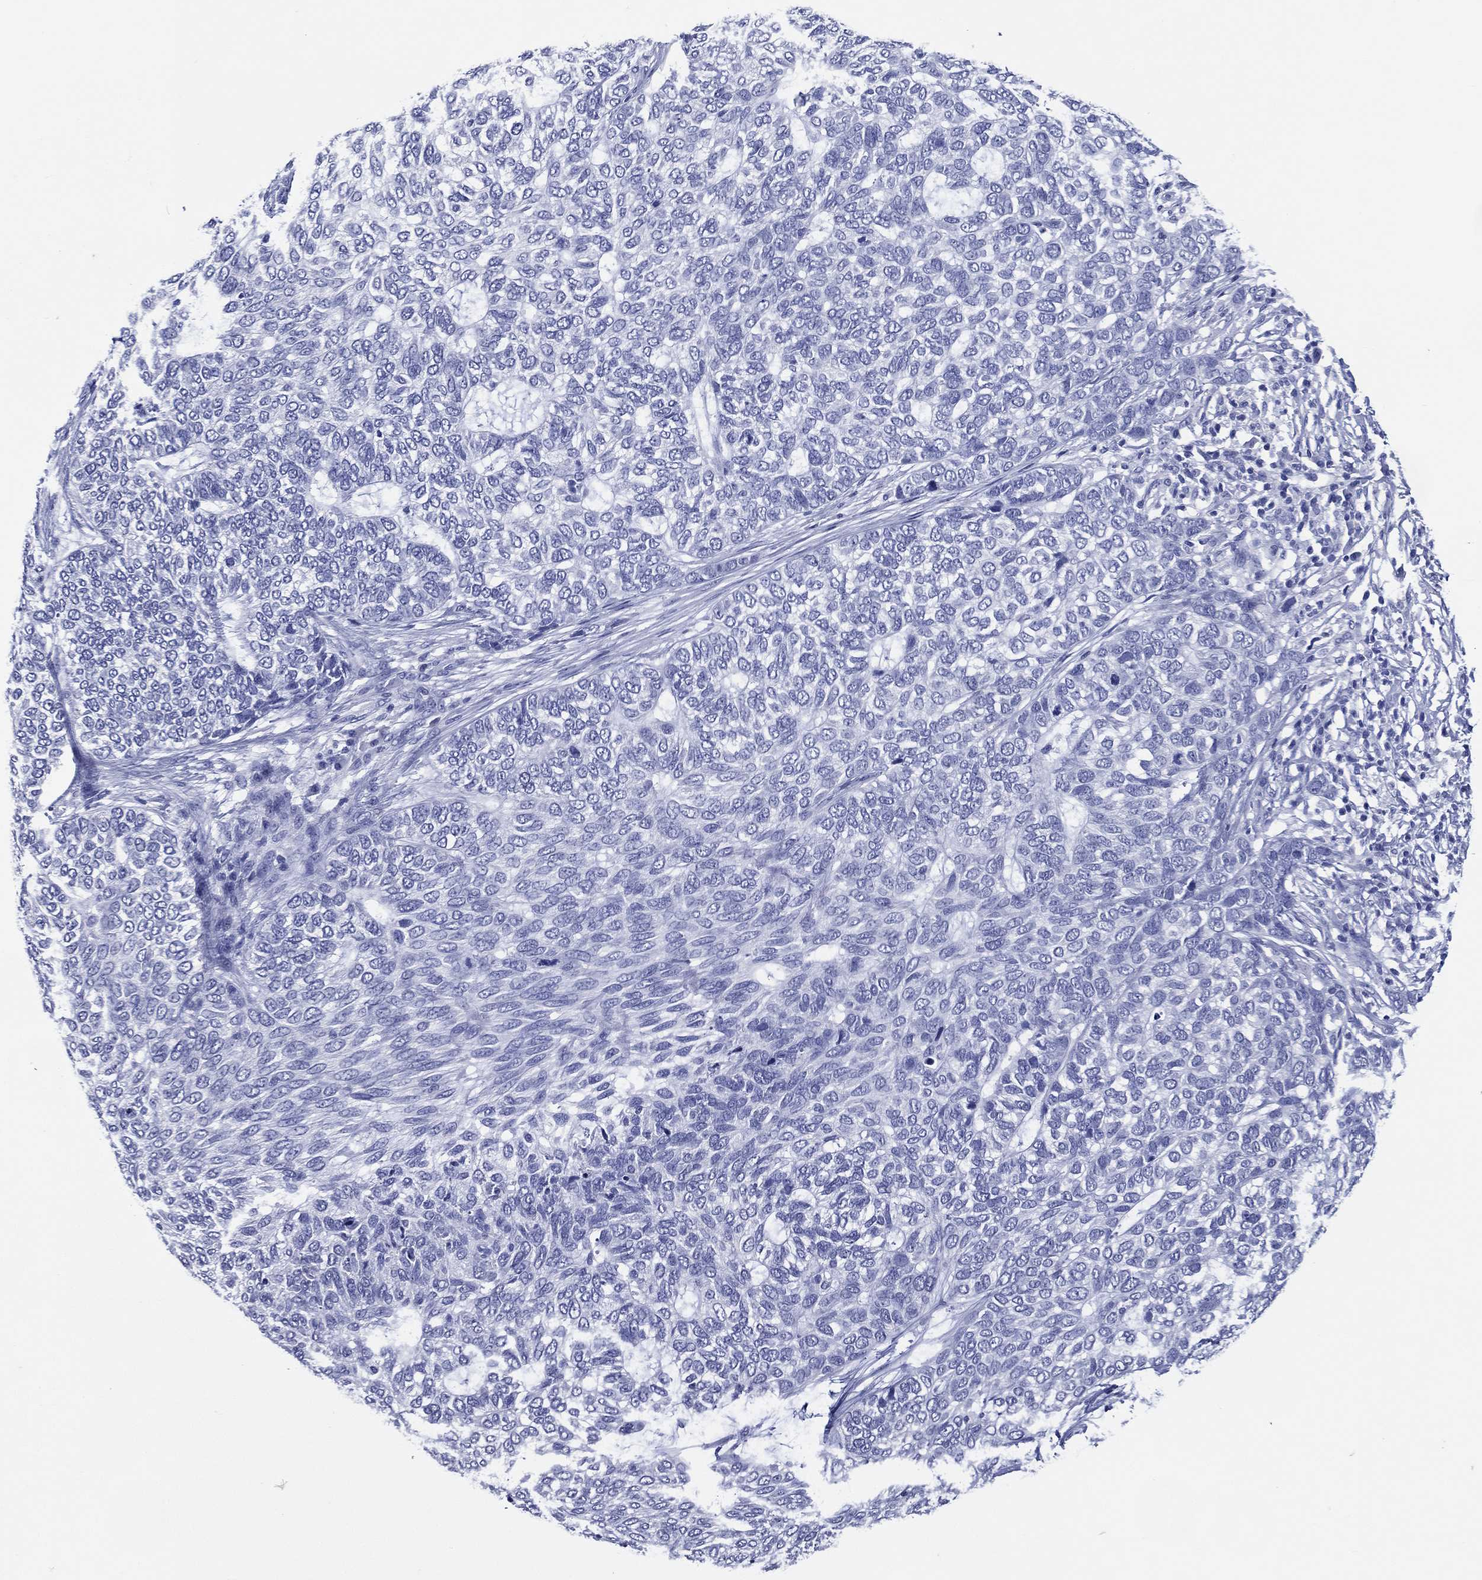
{"staining": {"intensity": "negative", "quantity": "none", "location": "none"}, "tissue": "skin cancer", "cell_type": "Tumor cells", "image_type": "cancer", "snomed": [{"axis": "morphology", "description": "Basal cell carcinoma"}, {"axis": "topography", "description": "Skin"}], "caption": "This histopathology image is of basal cell carcinoma (skin) stained with immunohistochemistry (IHC) to label a protein in brown with the nuclei are counter-stained blue. There is no expression in tumor cells.", "gene": "ACE2", "patient": {"sex": "female", "age": 65}}